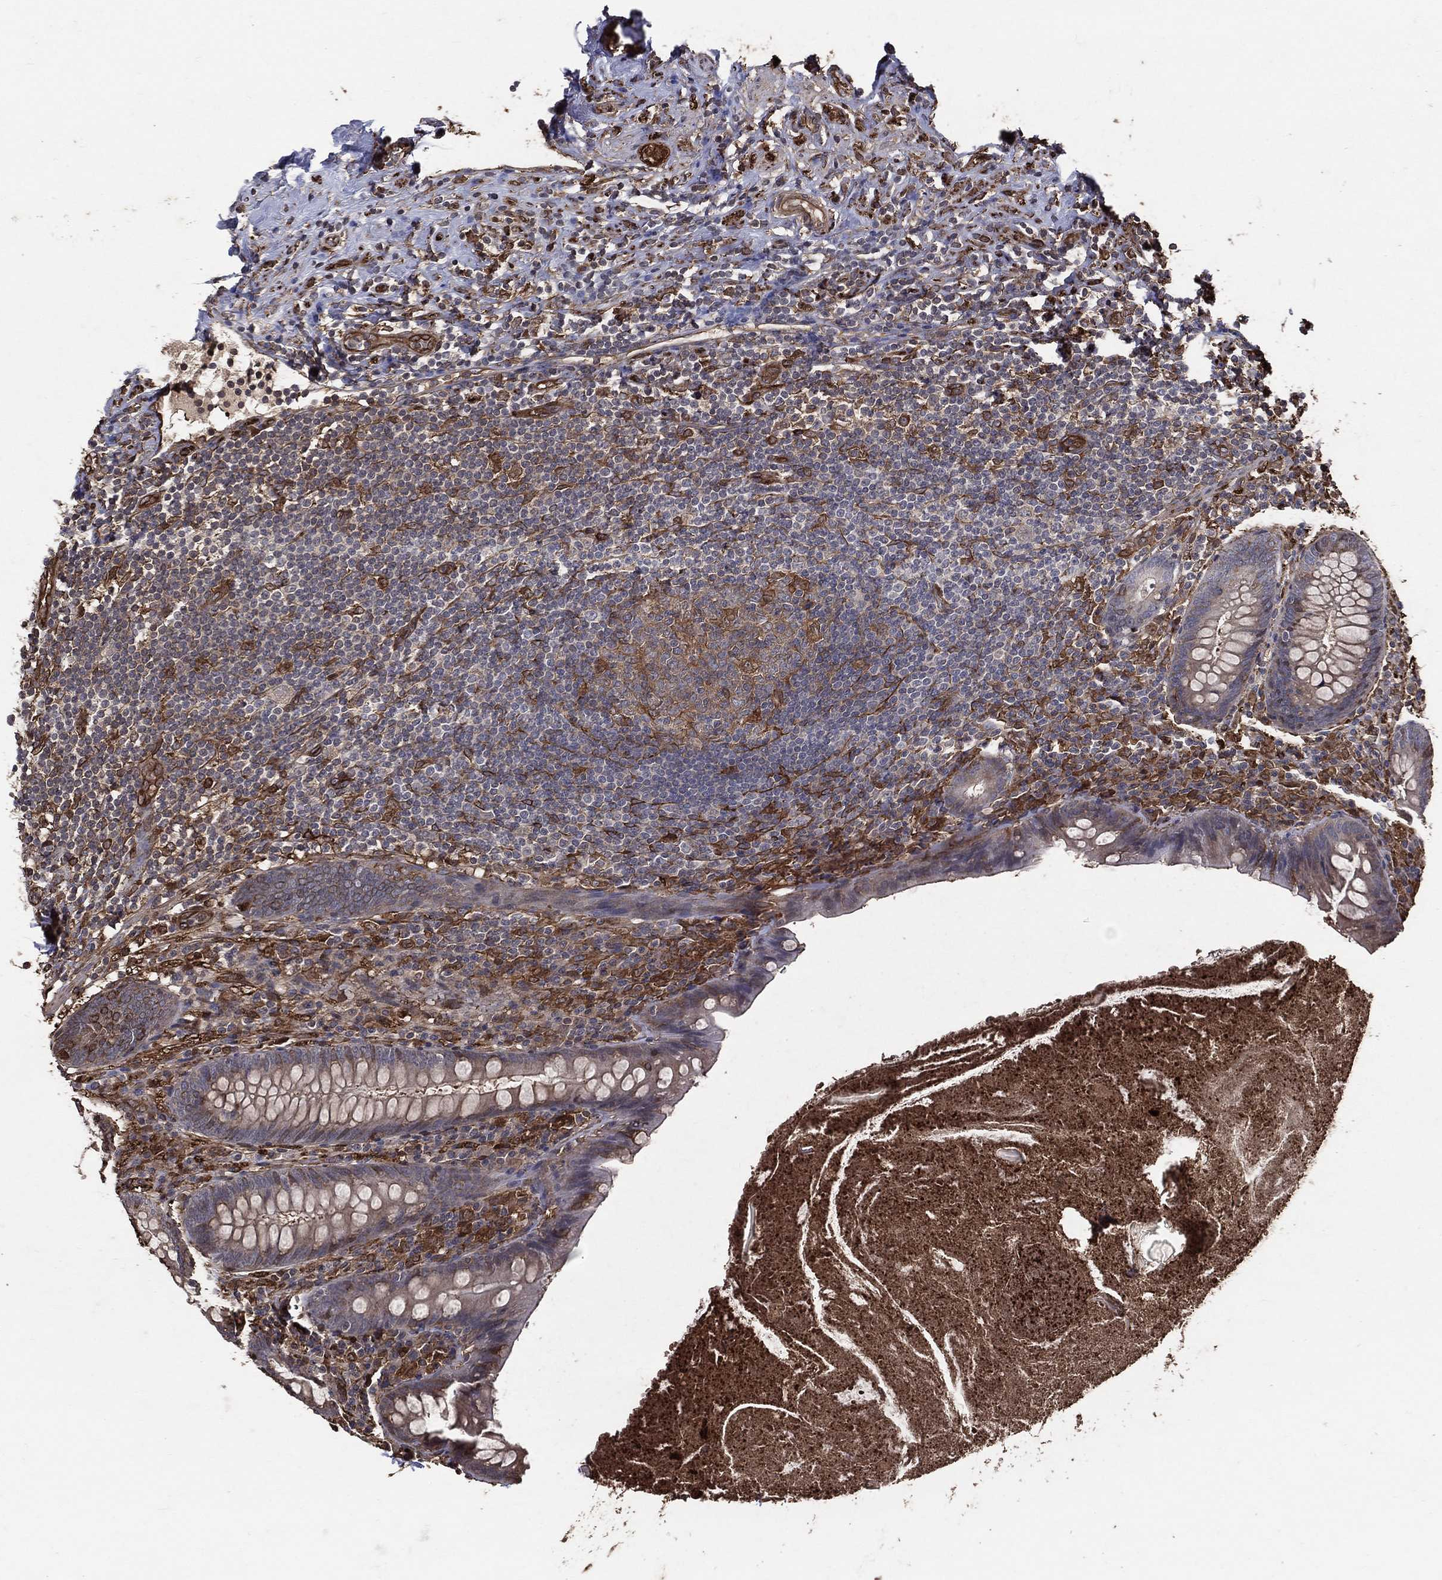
{"staining": {"intensity": "negative", "quantity": "none", "location": "none"}, "tissue": "appendix", "cell_type": "Glandular cells", "image_type": "normal", "snomed": [{"axis": "morphology", "description": "Normal tissue, NOS"}, {"axis": "topography", "description": "Appendix"}], "caption": "Histopathology image shows no significant protein staining in glandular cells of normal appendix. (DAB immunohistochemistry with hematoxylin counter stain).", "gene": "DPYSL2", "patient": {"sex": "male", "age": 47}}